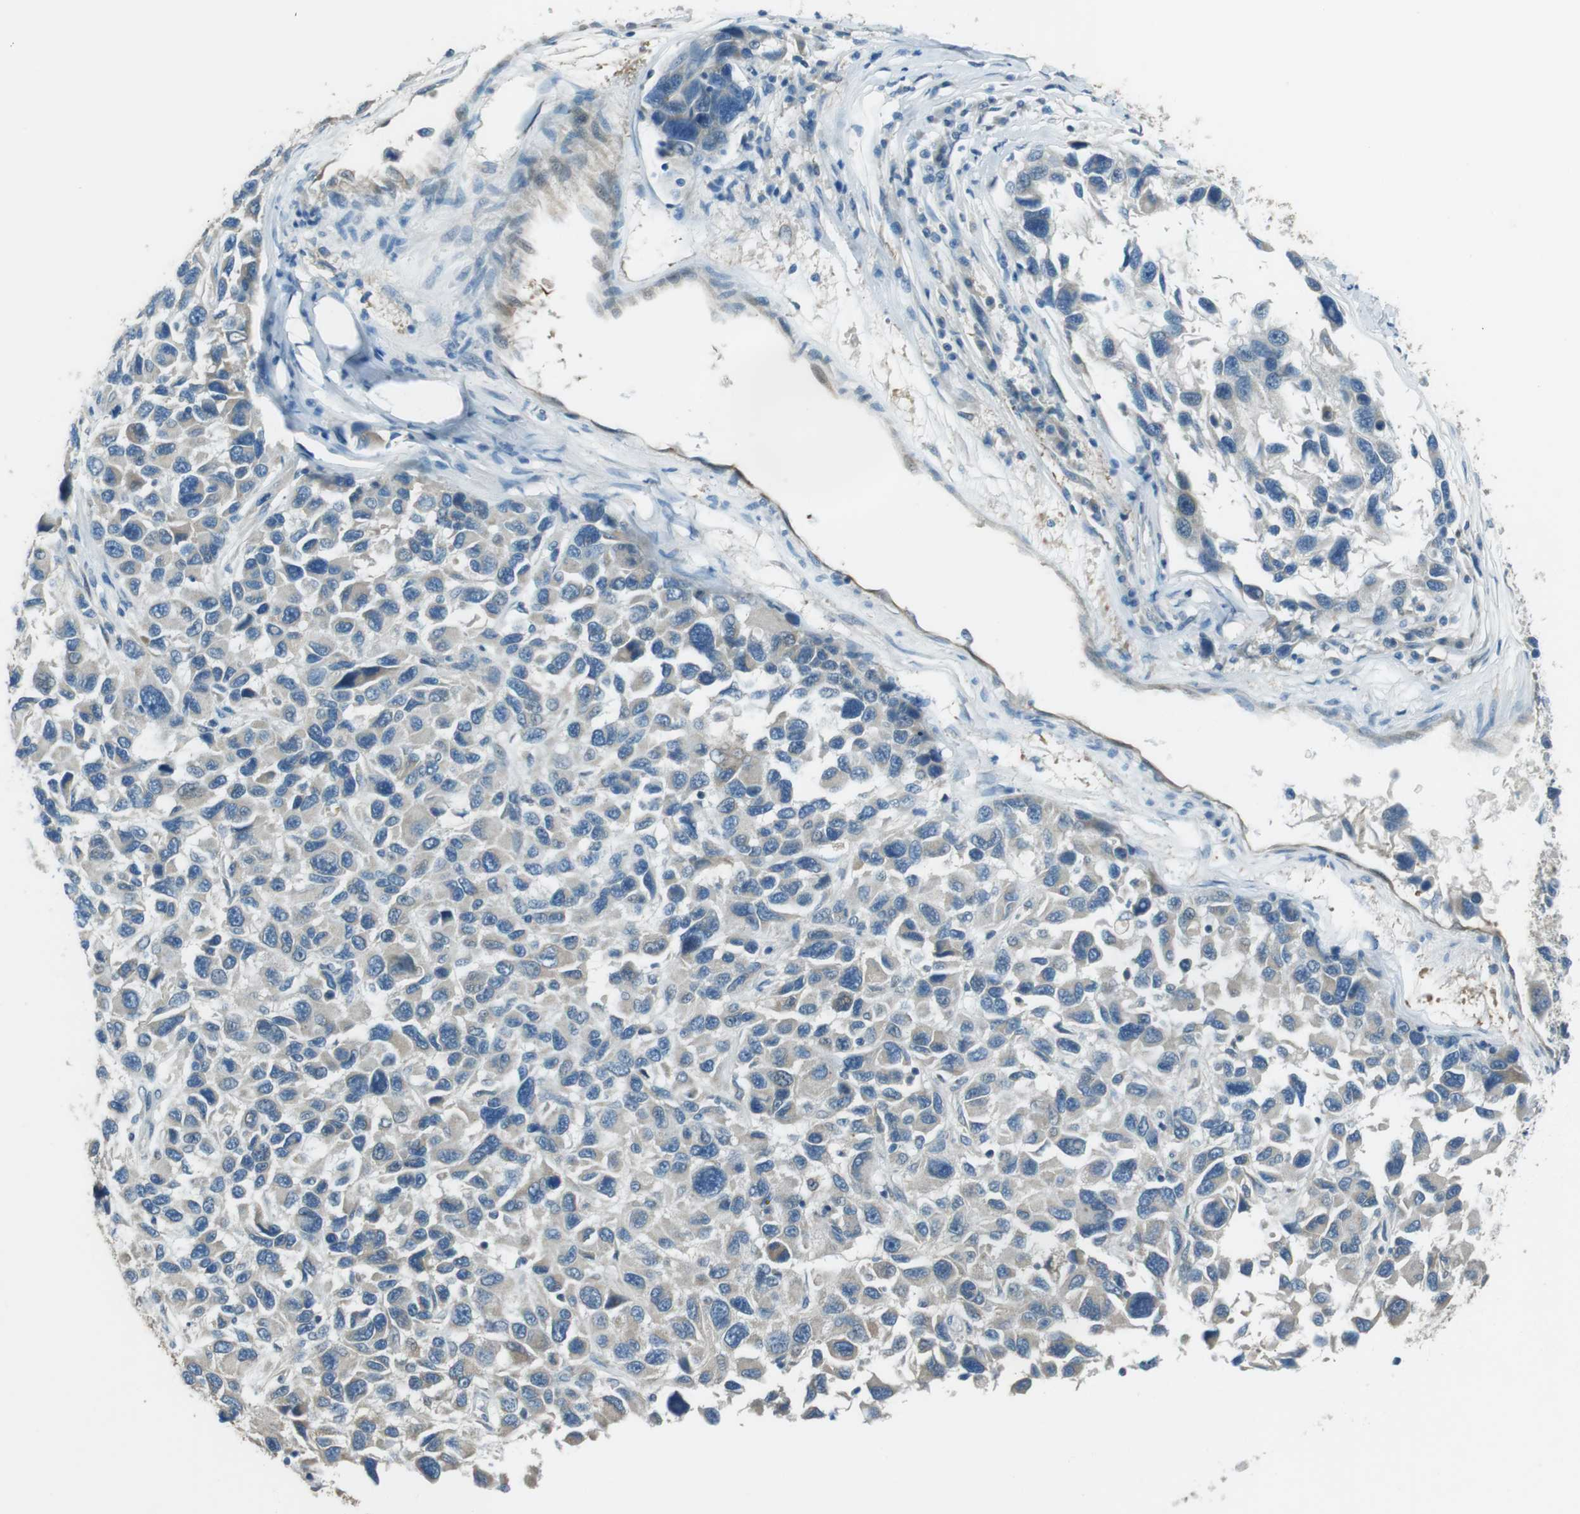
{"staining": {"intensity": "weak", "quantity": "<25%", "location": "cytoplasmic/membranous"}, "tissue": "melanoma", "cell_type": "Tumor cells", "image_type": "cancer", "snomed": [{"axis": "morphology", "description": "Malignant melanoma, NOS"}, {"axis": "topography", "description": "Skin"}], "caption": "Micrograph shows no significant protein positivity in tumor cells of melanoma.", "gene": "MFAP3", "patient": {"sex": "male", "age": 53}}